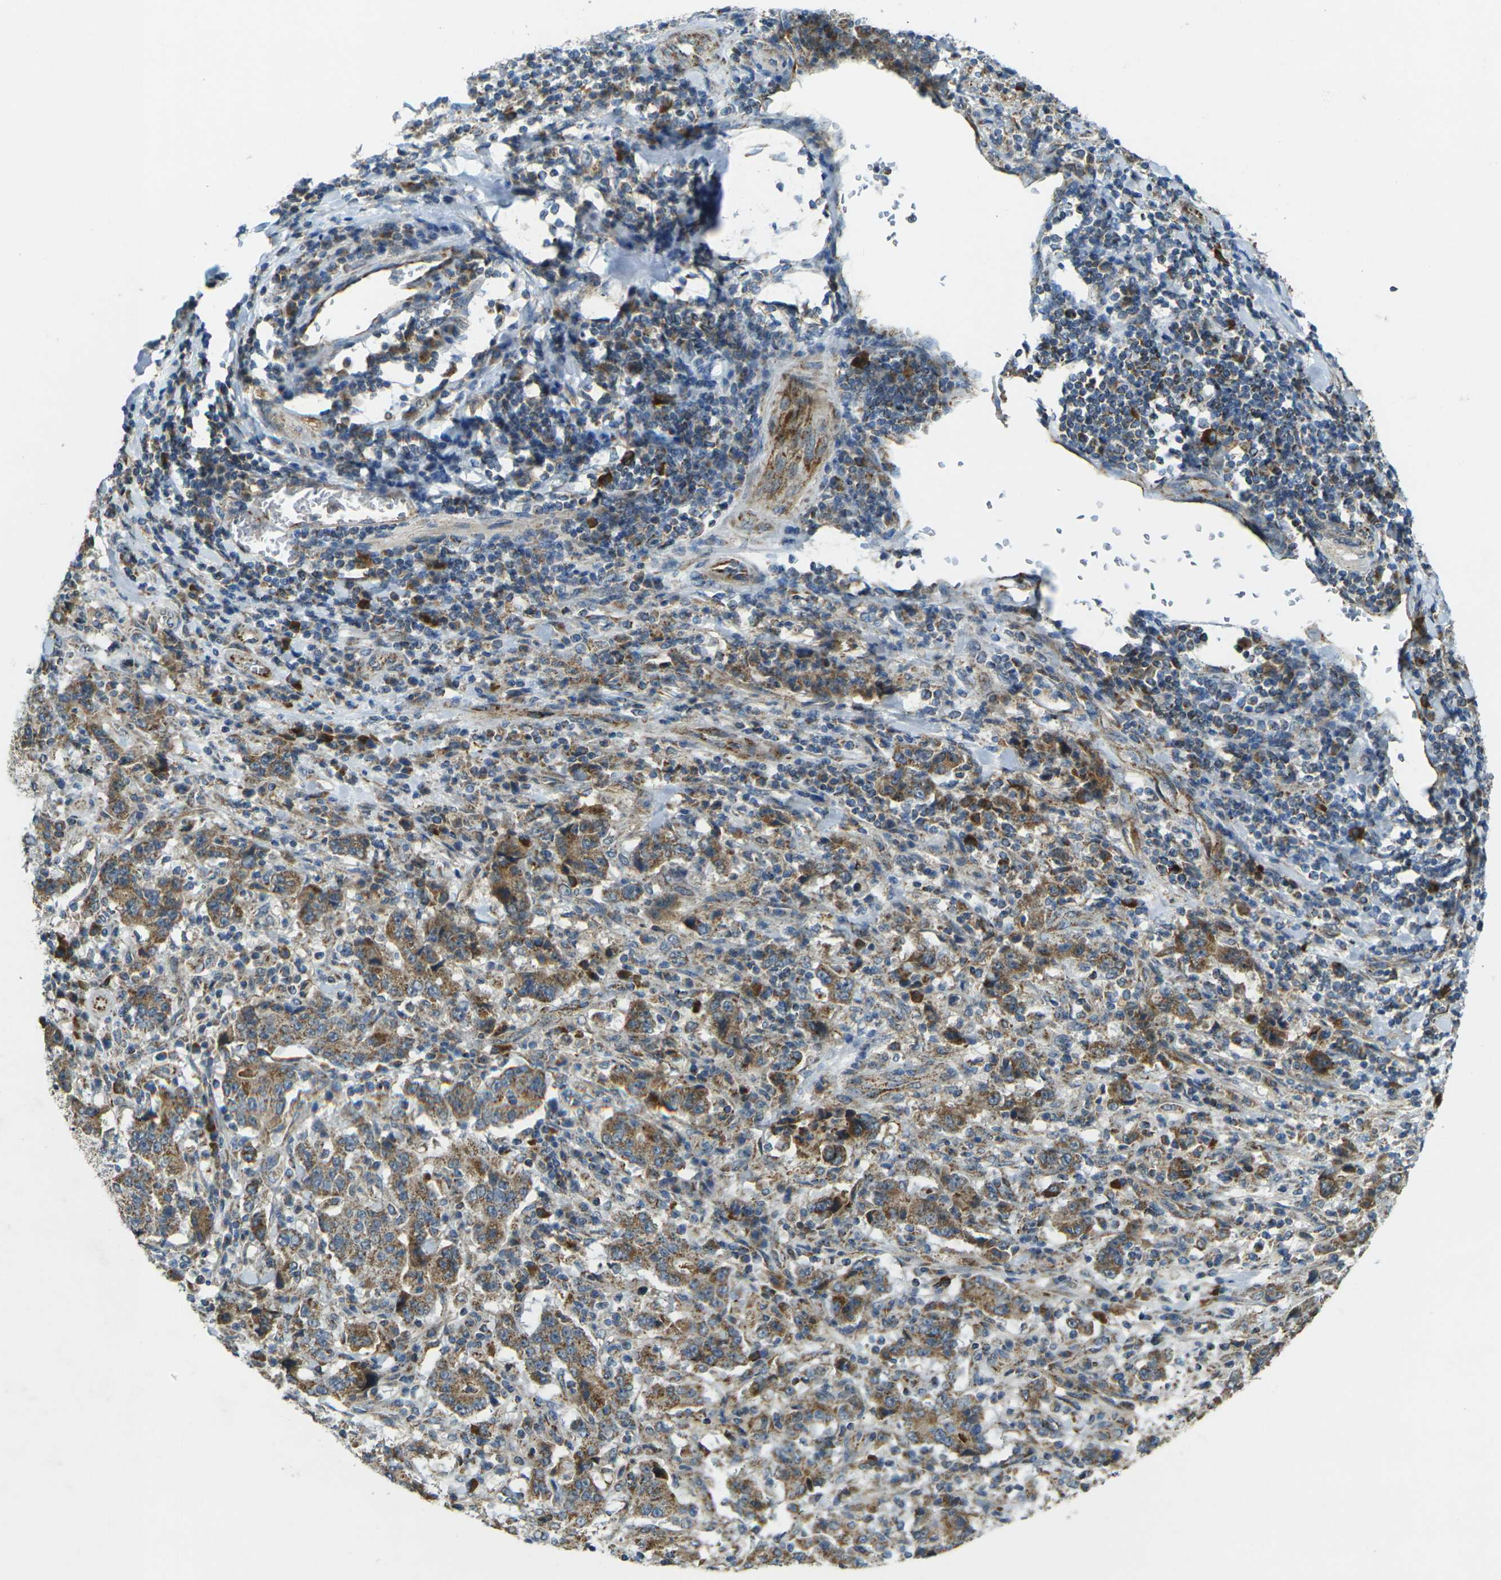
{"staining": {"intensity": "moderate", "quantity": ">75%", "location": "cytoplasmic/membranous"}, "tissue": "stomach cancer", "cell_type": "Tumor cells", "image_type": "cancer", "snomed": [{"axis": "morphology", "description": "Normal tissue, NOS"}, {"axis": "morphology", "description": "Adenocarcinoma, NOS"}, {"axis": "topography", "description": "Stomach, upper"}, {"axis": "topography", "description": "Stomach"}], "caption": "Moderate cytoplasmic/membranous protein expression is appreciated in about >75% of tumor cells in stomach cancer (adenocarcinoma).", "gene": "IGF1R", "patient": {"sex": "male", "age": 59}}